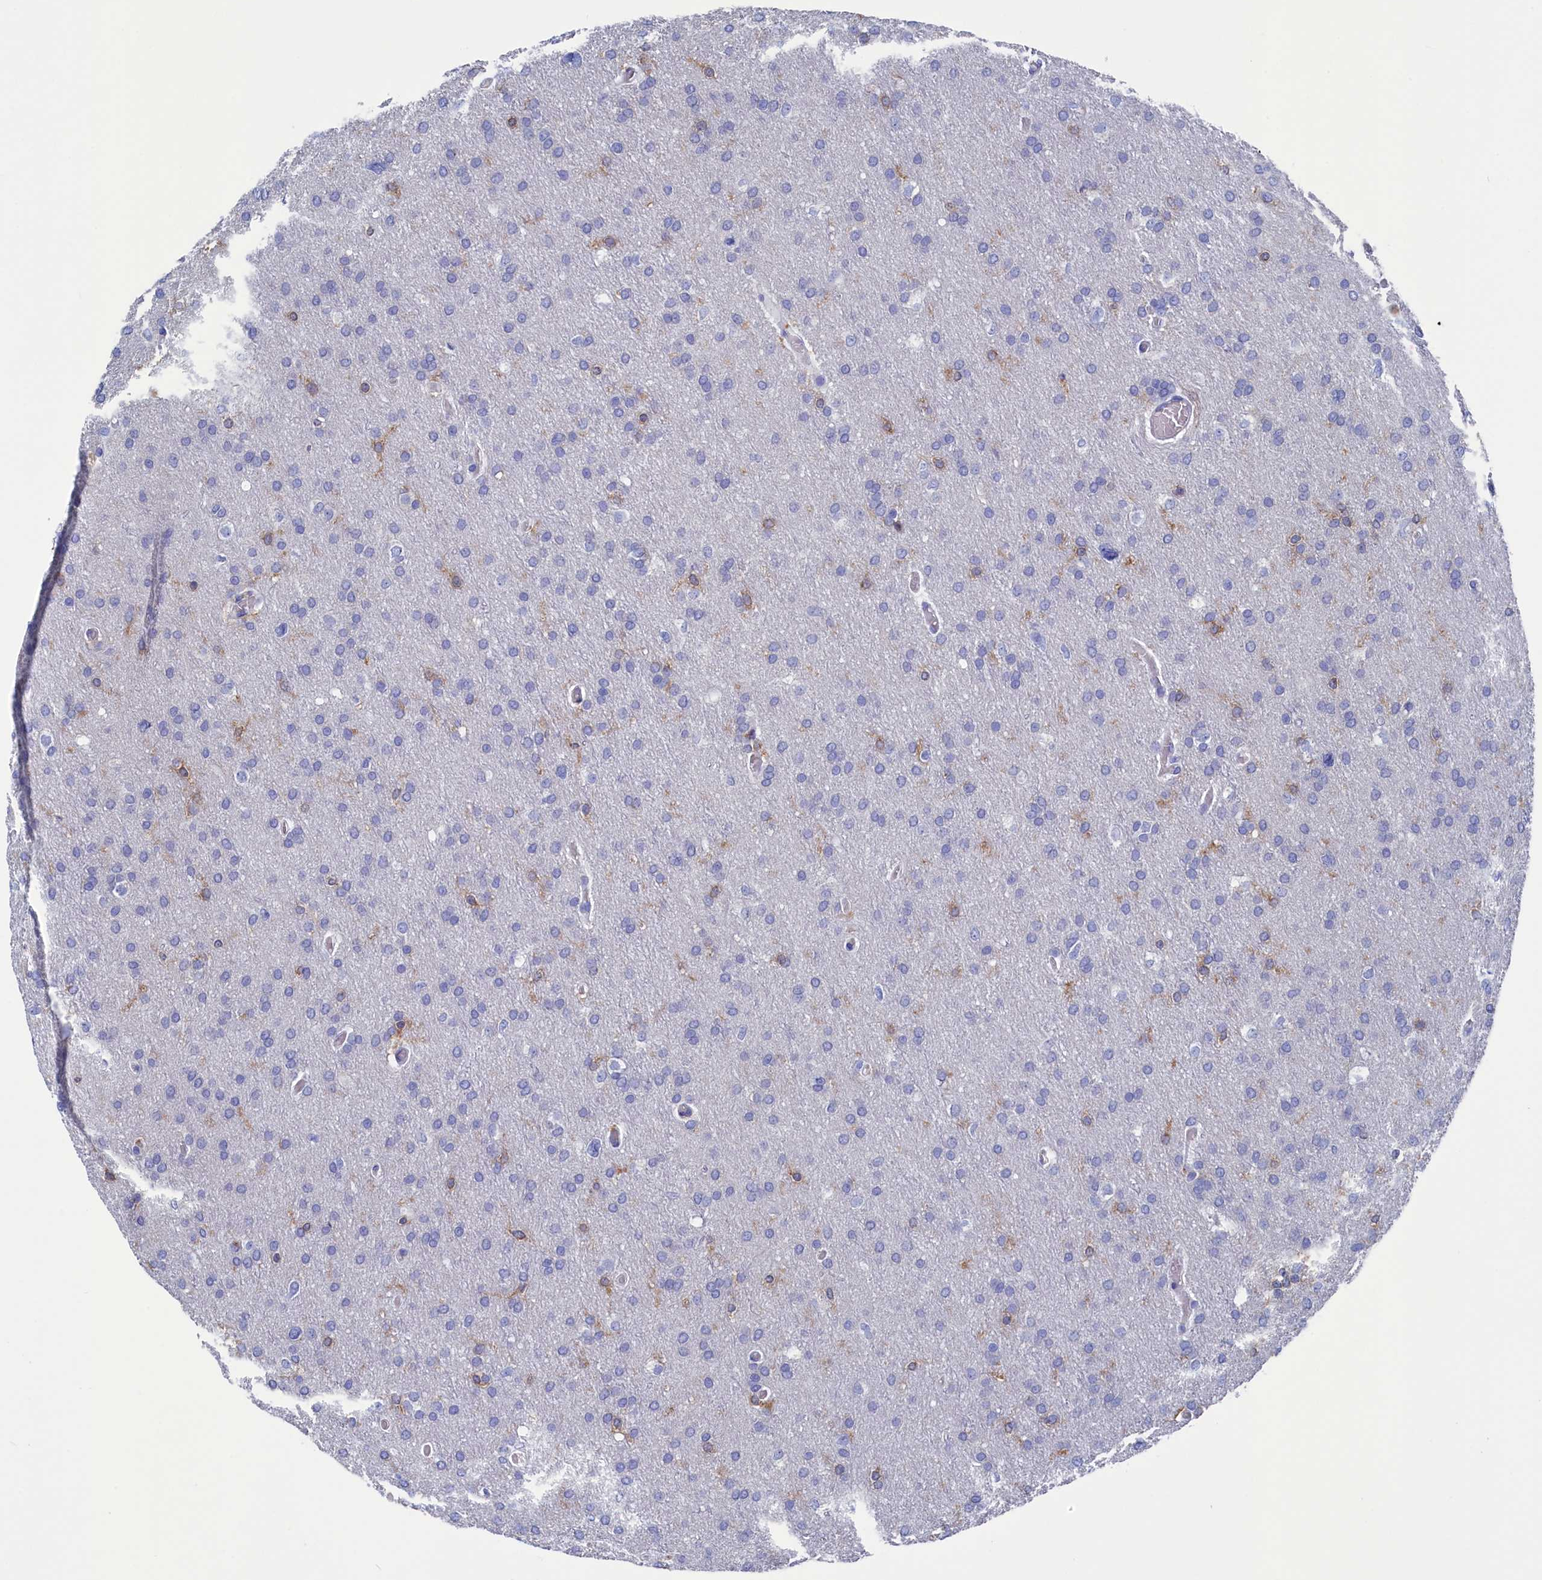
{"staining": {"intensity": "weak", "quantity": "<25%", "location": "cytoplasmic/membranous"}, "tissue": "glioma", "cell_type": "Tumor cells", "image_type": "cancer", "snomed": [{"axis": "morphology", "description": "Glioma, malignant, High grade"}, {"axis": "topography", "description": "Cerebral cortex"}], "caption": "High magnification brightfield microscopy of glioma stained with DAB (3,3'-diaminobenzidine) (brown) and counterstained with hematoxylin (blue): tumor cells show no significant staining. (IHC, brightfield microscopy, high magnification).", "gene": "TYROBP", "patient": {"sex": "female", "age": 36}}